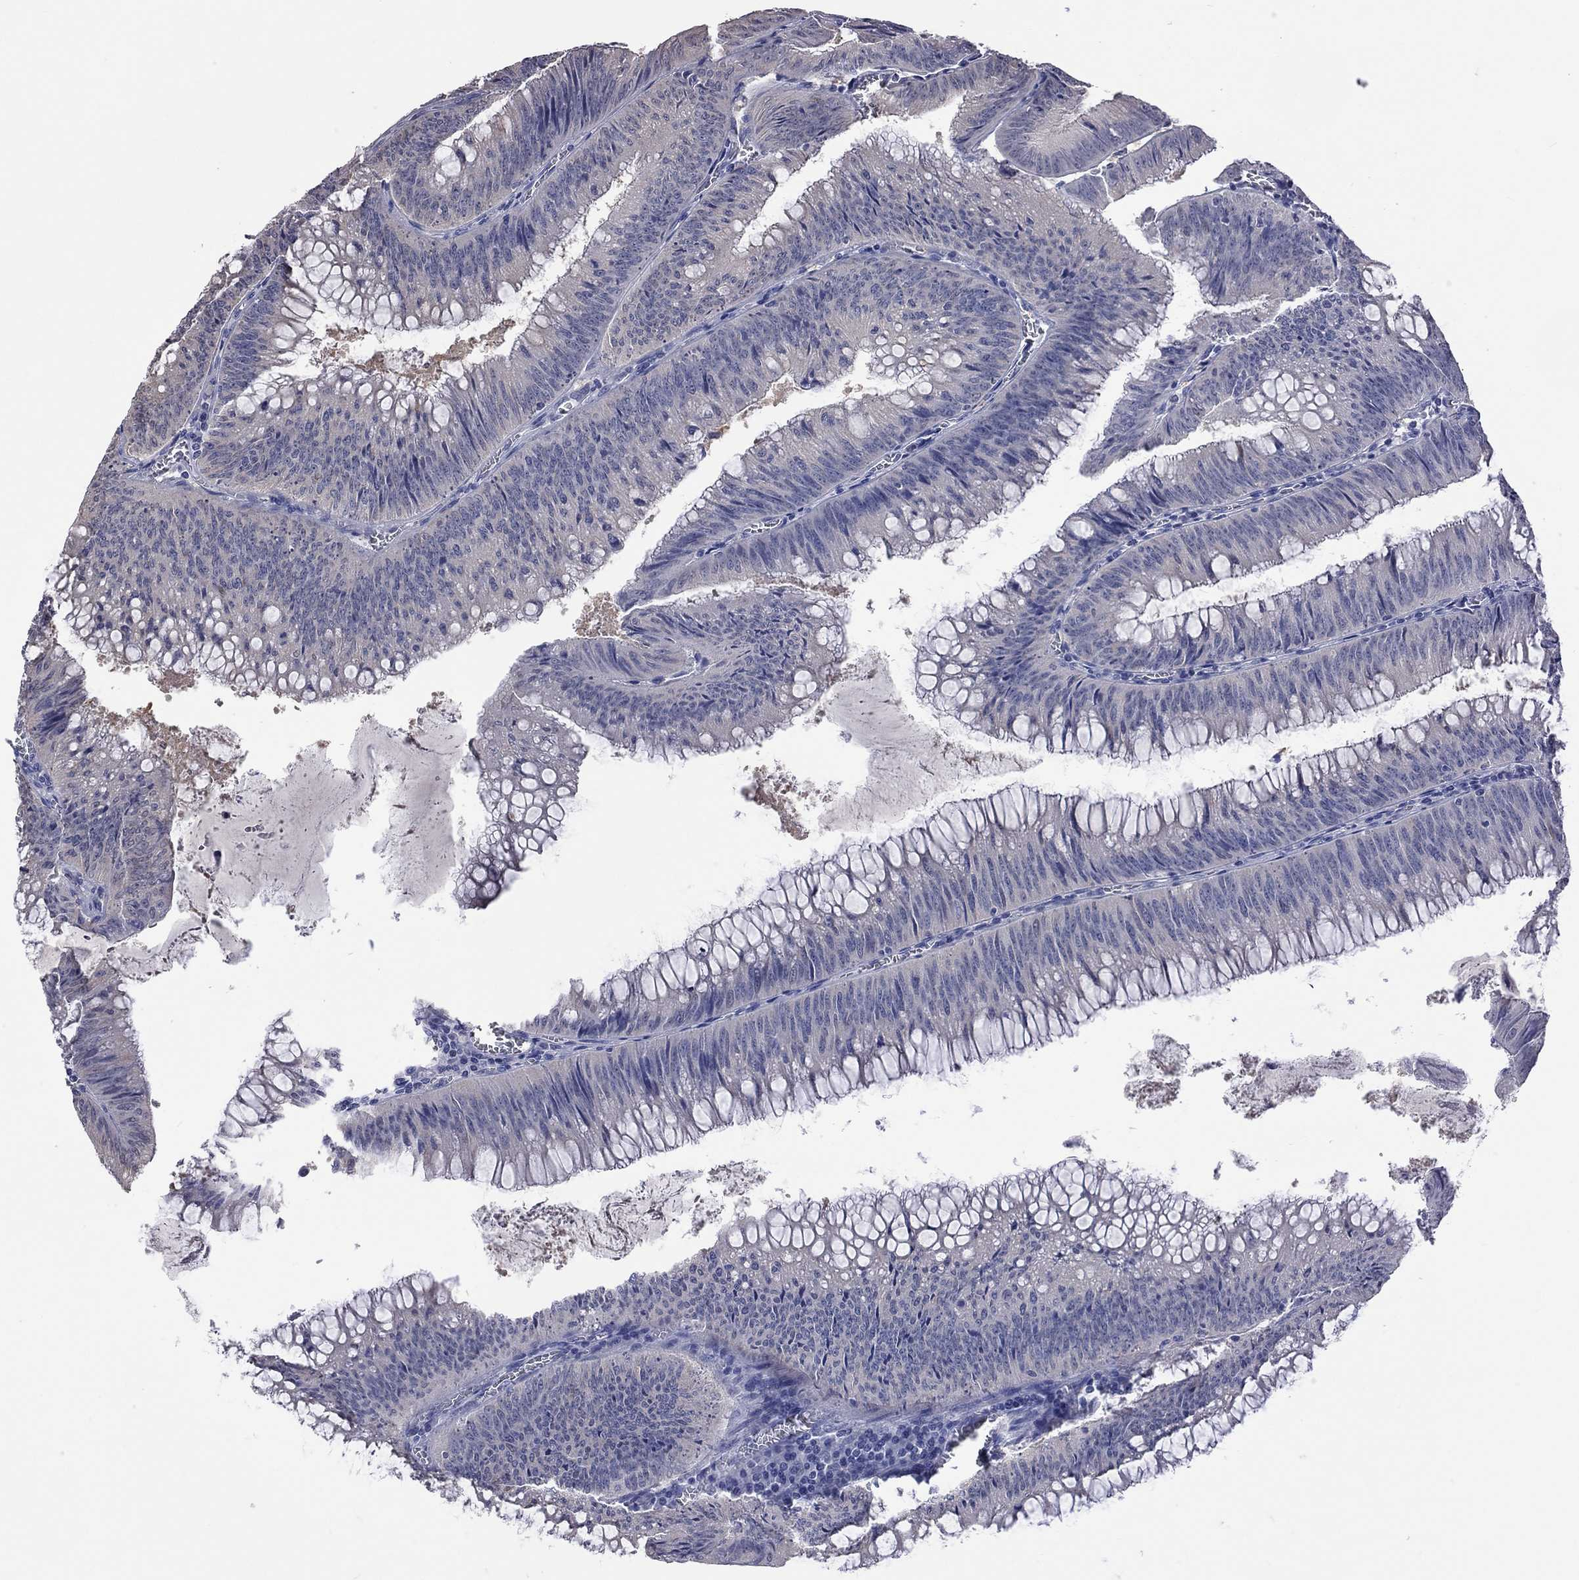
{"staining": {"intensity": "negative", "quantity": "none", "location": "none"}, "tissue": "colorectal cancer", "cell_type": "Tumor cells", "image_type": "cancer", "snomed": [{"axis": "morphology", "description": "Adenocarcinoma, NOS"}, {"axis": "topography", "description": "Rectum"}], "caption": "Tumor cells are negative for brown protein staining in colorectal adenocarcinoma.", "gene": "HYLS1", "patient": {"sex": "female", "age": 72}}